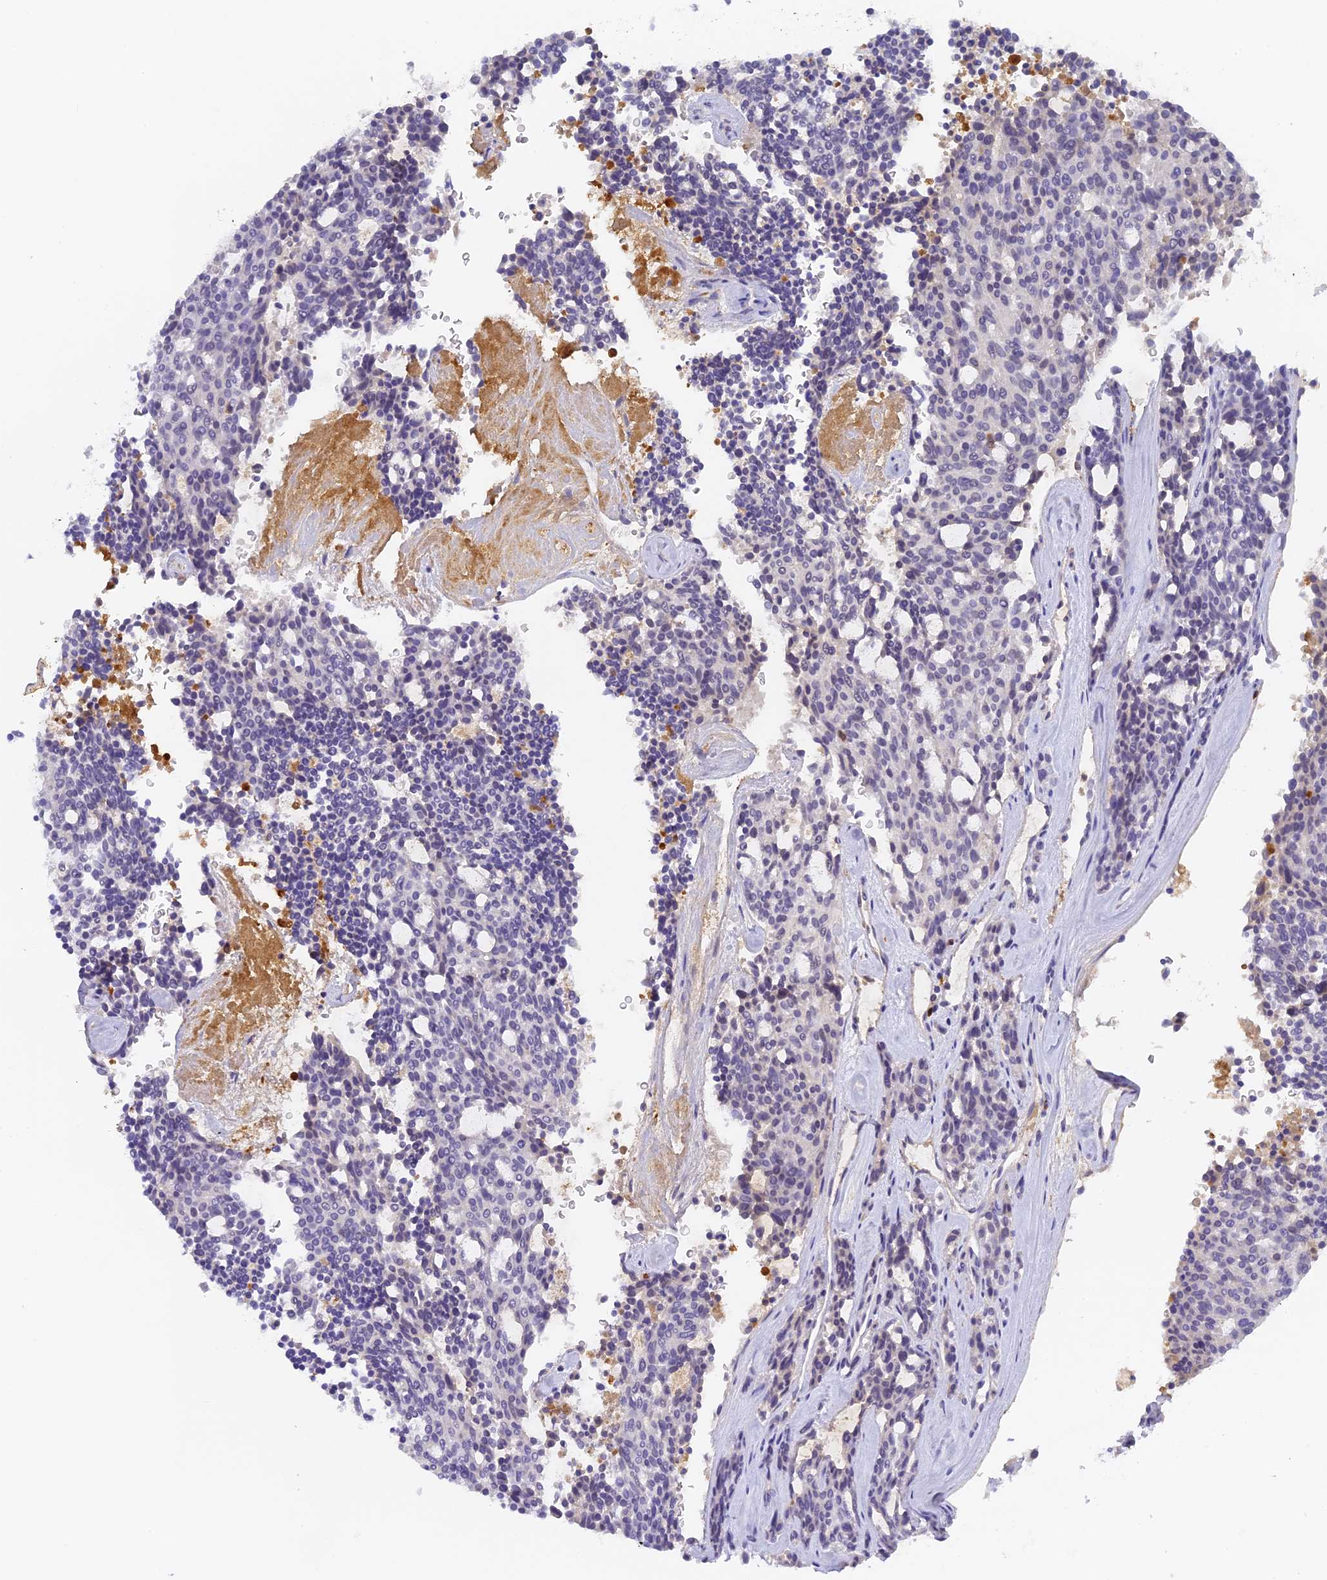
{"staining": {"intensity": "negative", "quantity": "none", "location": "none"}, "tissue": "carcinoid", "cell_type": "Tumor cells", "image_type": "cancer", "snomed": [{"axis": "morphology", "description": "Carcinoid, malignant, NOS"}, {"axis": "topography", "description": "Pancreas"}], "caption": "A histopathology image of malignant carcinoid stained for a protein exhibits no brown staining in tumor cells.", "gene": "FYB1", "patient": {"sex": "female", "age": 54}}